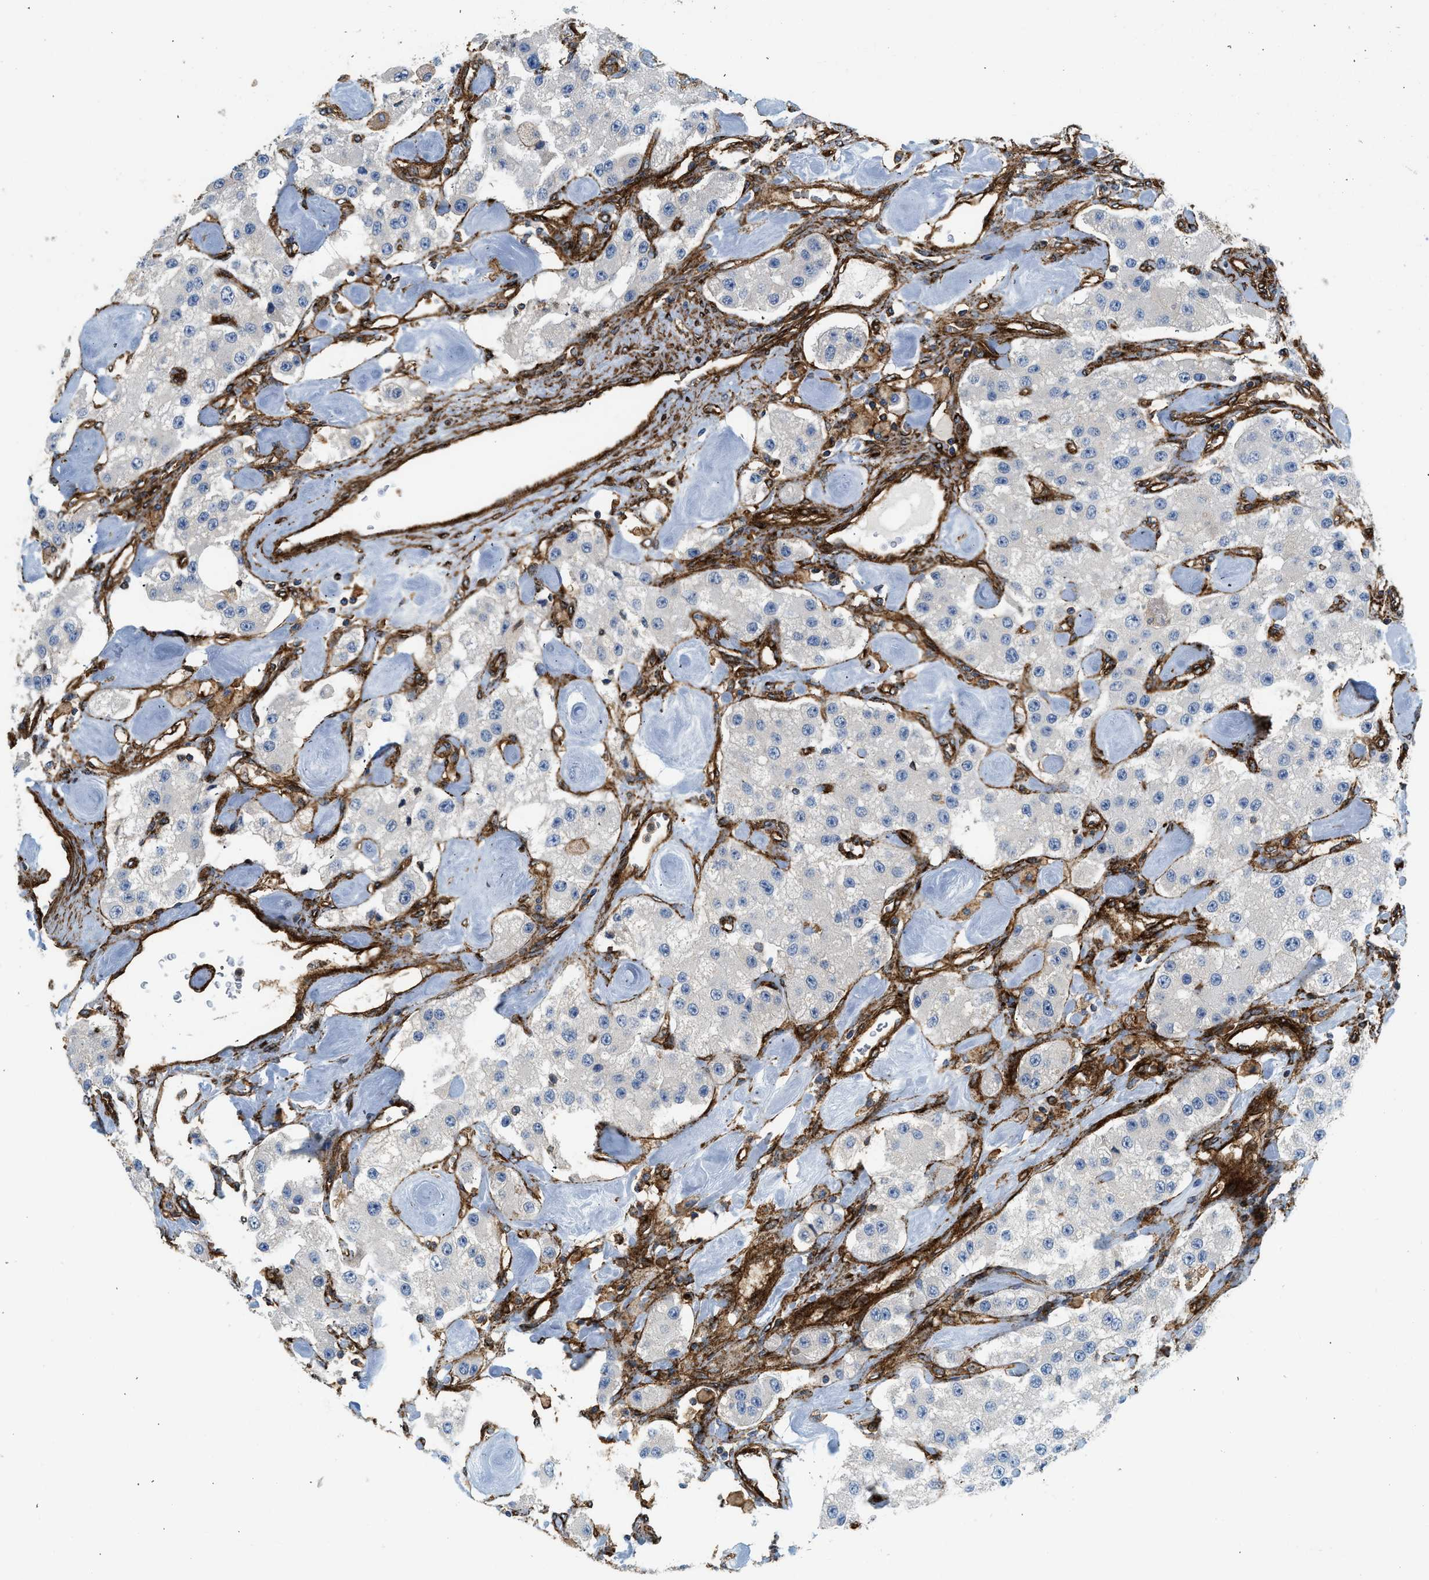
{"staining": {"intensity": "negative", "quantity": "none", "location": "none"}, "tissue": "carcinoid", "cell_type": "Tumor cells", "image_type": "cancer", "snomed": [{"axis": "morphology", "description": "Carcinoid, malignant, NOS"}, {"axis": "topography", "description": "Pancreas"}], "caption": "This is an IHC histopathology image of human carcinoid. There is no positivity in tumor cells.", "gene": "HIP1", "patient": {"sex": "male", "age": 41}}